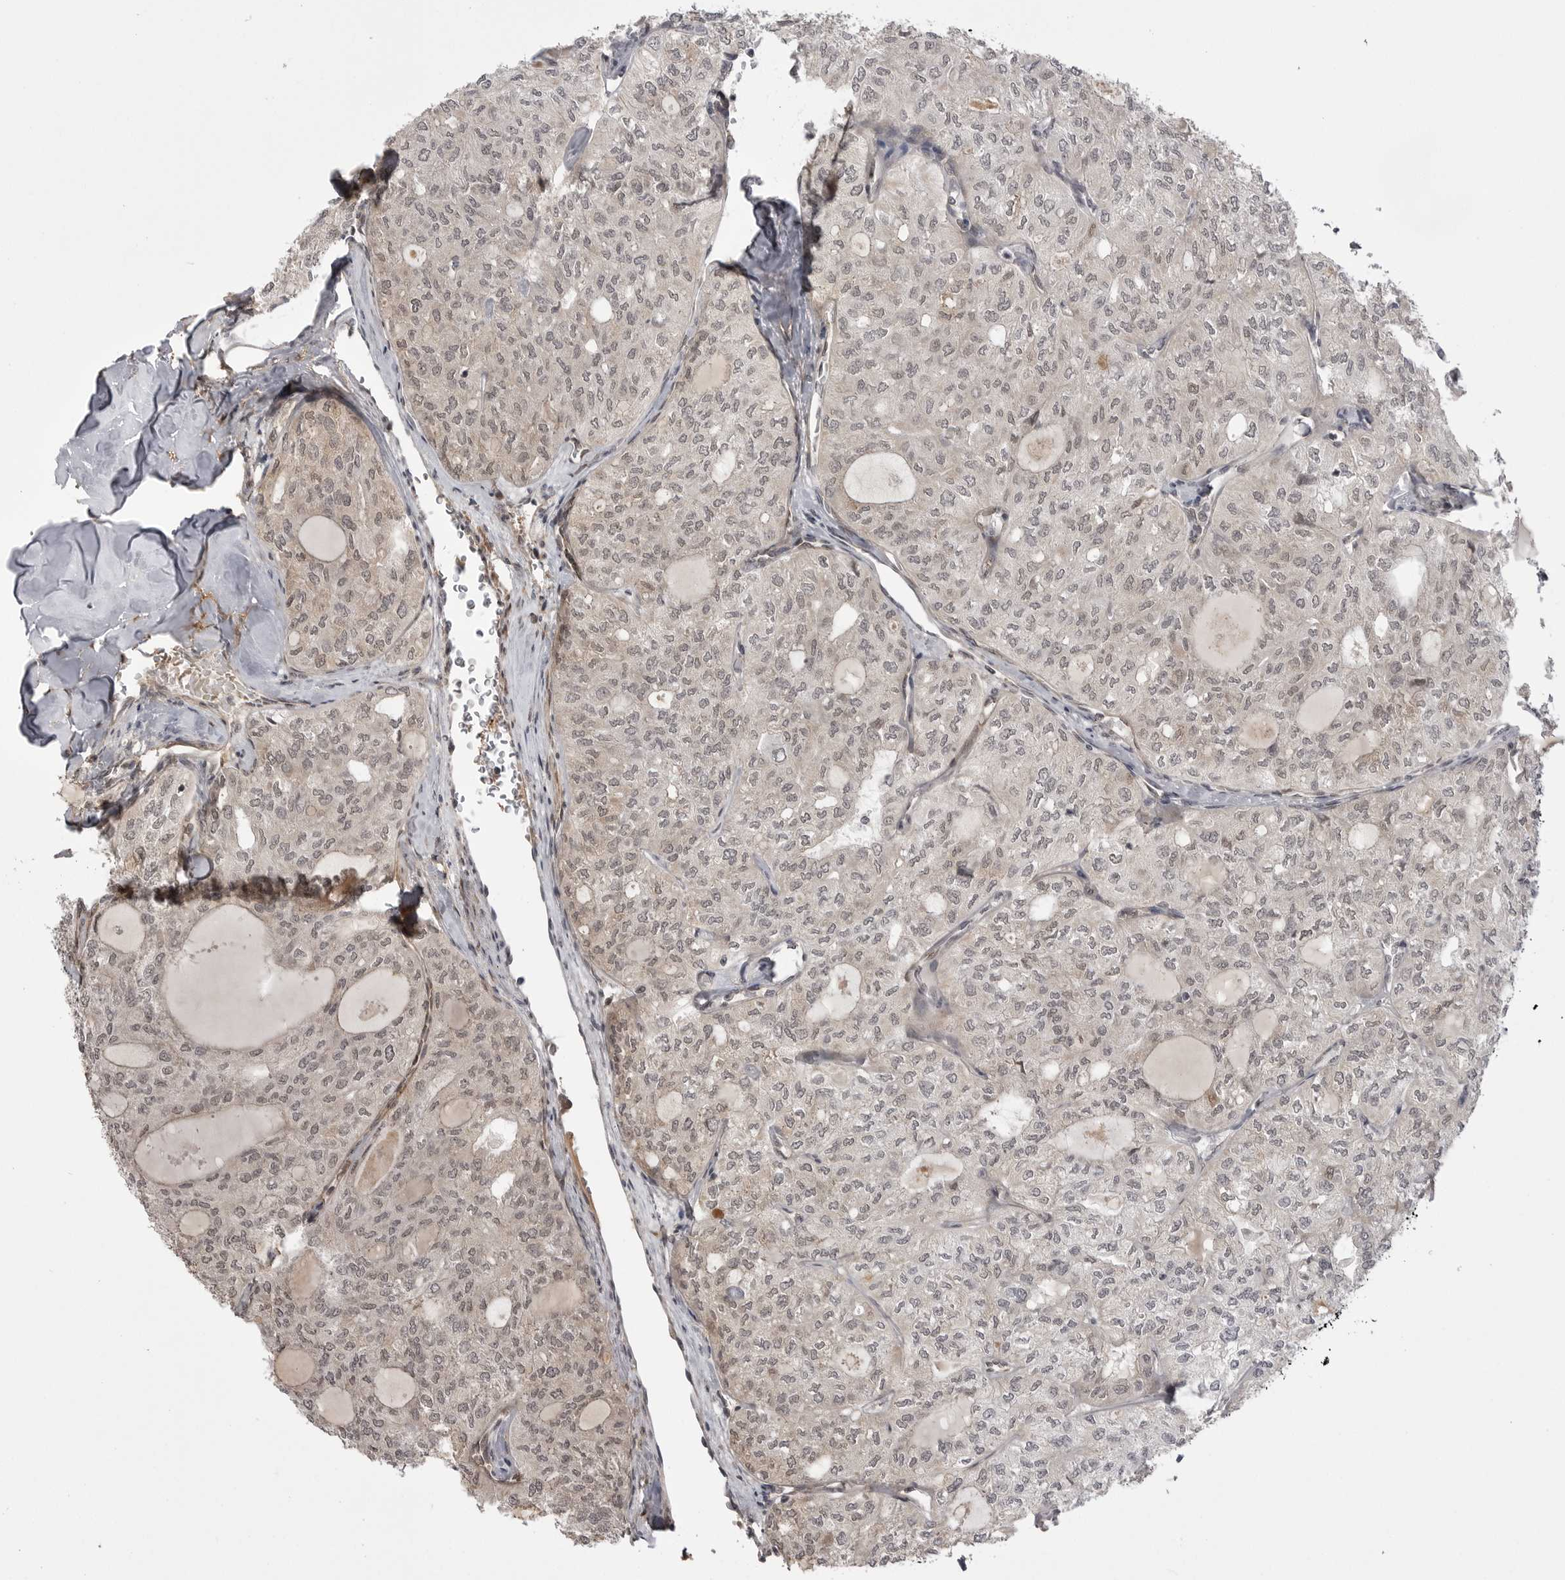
{"staining": {"intensity": "weak", "quantity": "<25%", "location": "cytoplasmic/membranous,nuclear"}, "tissue": "thyroid cancer", "cell_type": "Tumor cells", "image_type": "cancer", "snomed": [{"axis": "morphology", "description": "Follicular adenoma carcinoma, NOS"}, {"axis": "topography", "description": "Thyroid gland"}], "caption": "High magnification brightfield microscopy of thyroid cancer stained with DAB (brown) and counterstained with hematoxylin (blue): tumor cells show no significant expression.", "gene": "SORBS1", "patient": {"sex": "male", "age": 75}}